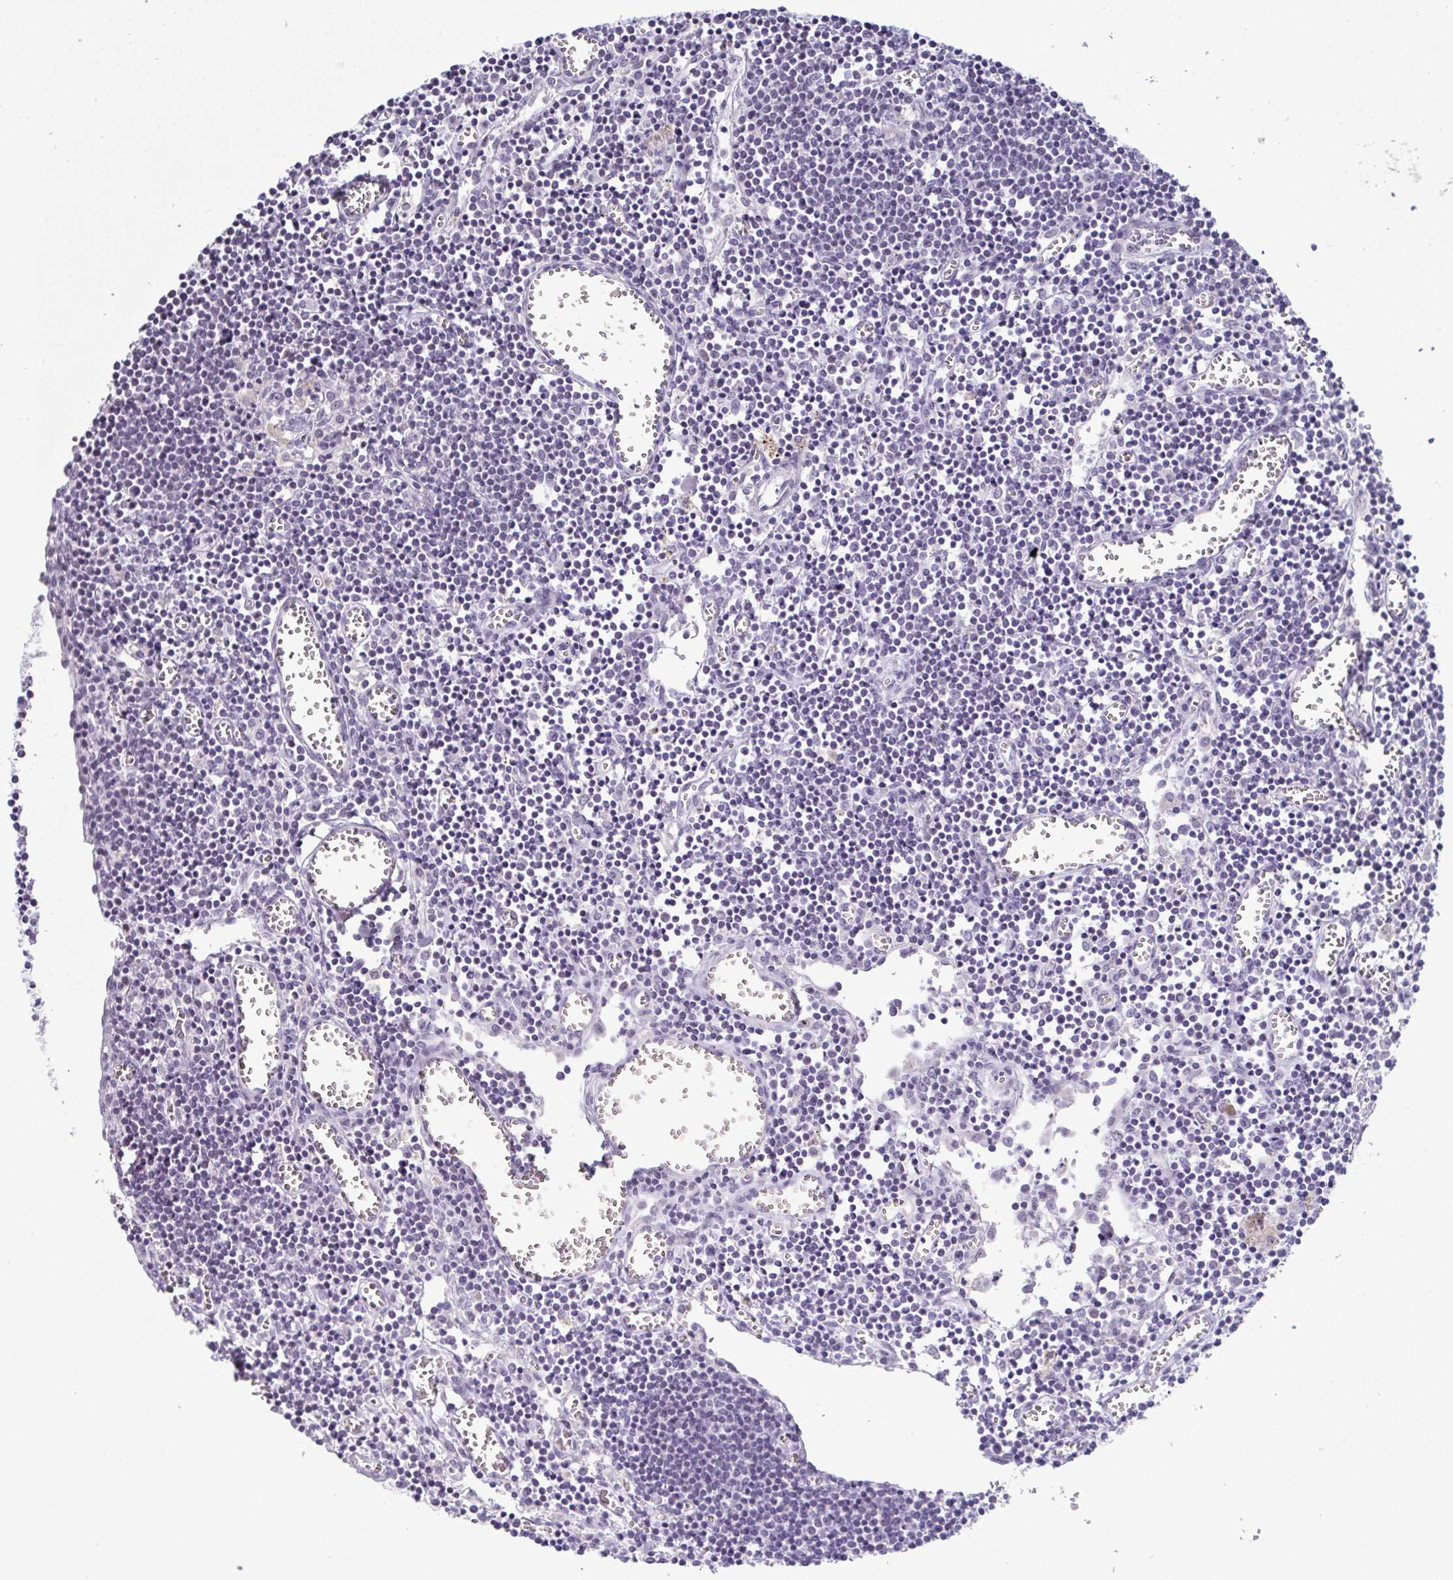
{"staining": {"intensity": "negative", "quantity": "none", "location": "none"}, "tissue": "lymph node", "cell_type": "Germinal center cells", "image_type": "normal", "snomed": [{"axis": "morphology", "description": "Normal tissue, NOS"}, {"axis": "topography", "description": "Lymph node"}], "caption": "Histopathology image shows no protein staining in germinal center cells of benign lymph node.", "gene": "ATP6V0D2", "patient": {"sex": "male", "age": 66}}